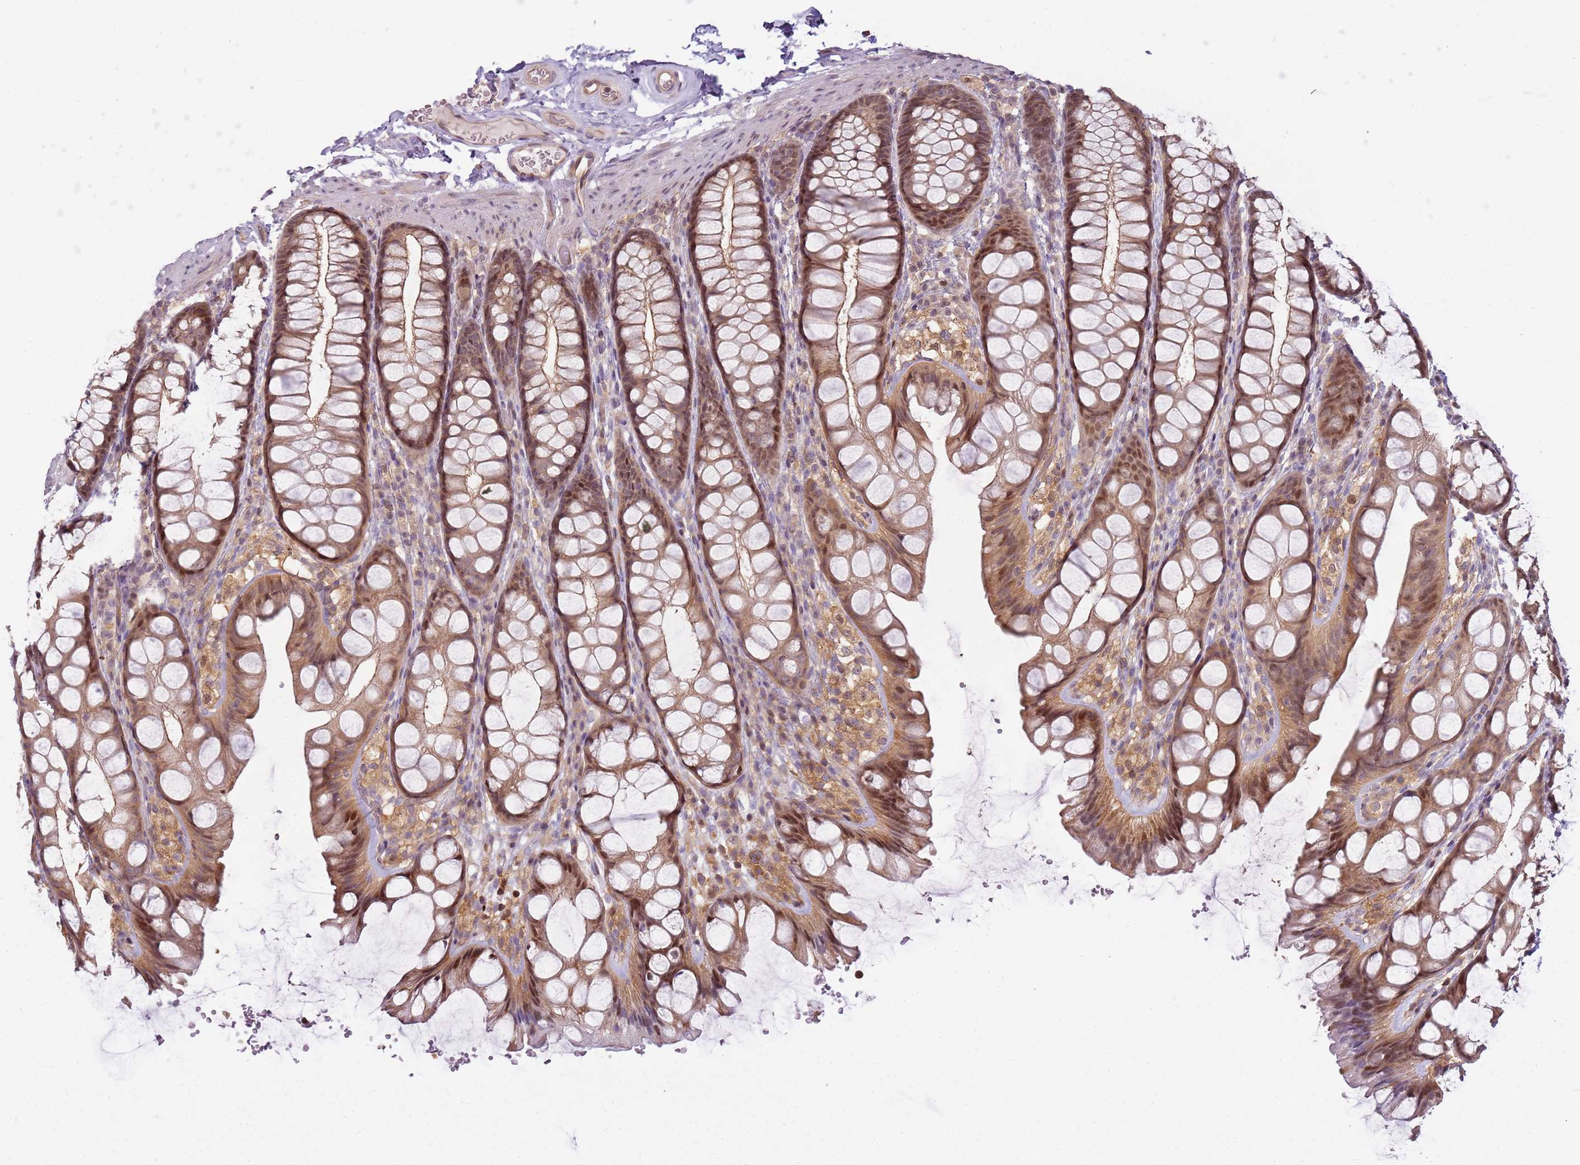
{"staining": {"intensity": "weak", "quantity": ">75%", "location": "cytoplasmic/membranous,nuclear"}, "tissue": "colon", "cell_type": "Endothelial cells", "image_type": "normal", "snomed": [{"axis": "morphology", "description": "Normal tissue, NOS"}, {"axis": "topography", "description": "Colon"}], "caption": "Immunohistochemical staining of normal human colon displays >75% levels of weak cytoplasmic/membranous,nuclear protein expression in approximately >75% of endothelial cells. The staining was performed using DAB (3,3'-diaminobenzidine) to visualize the protein expression in brown, while the nuclei were stained in blue with hematoxylin (Magnification: 20x).", "gene": "GSTO2", "patient": {"sex": "male", "age": 47}}